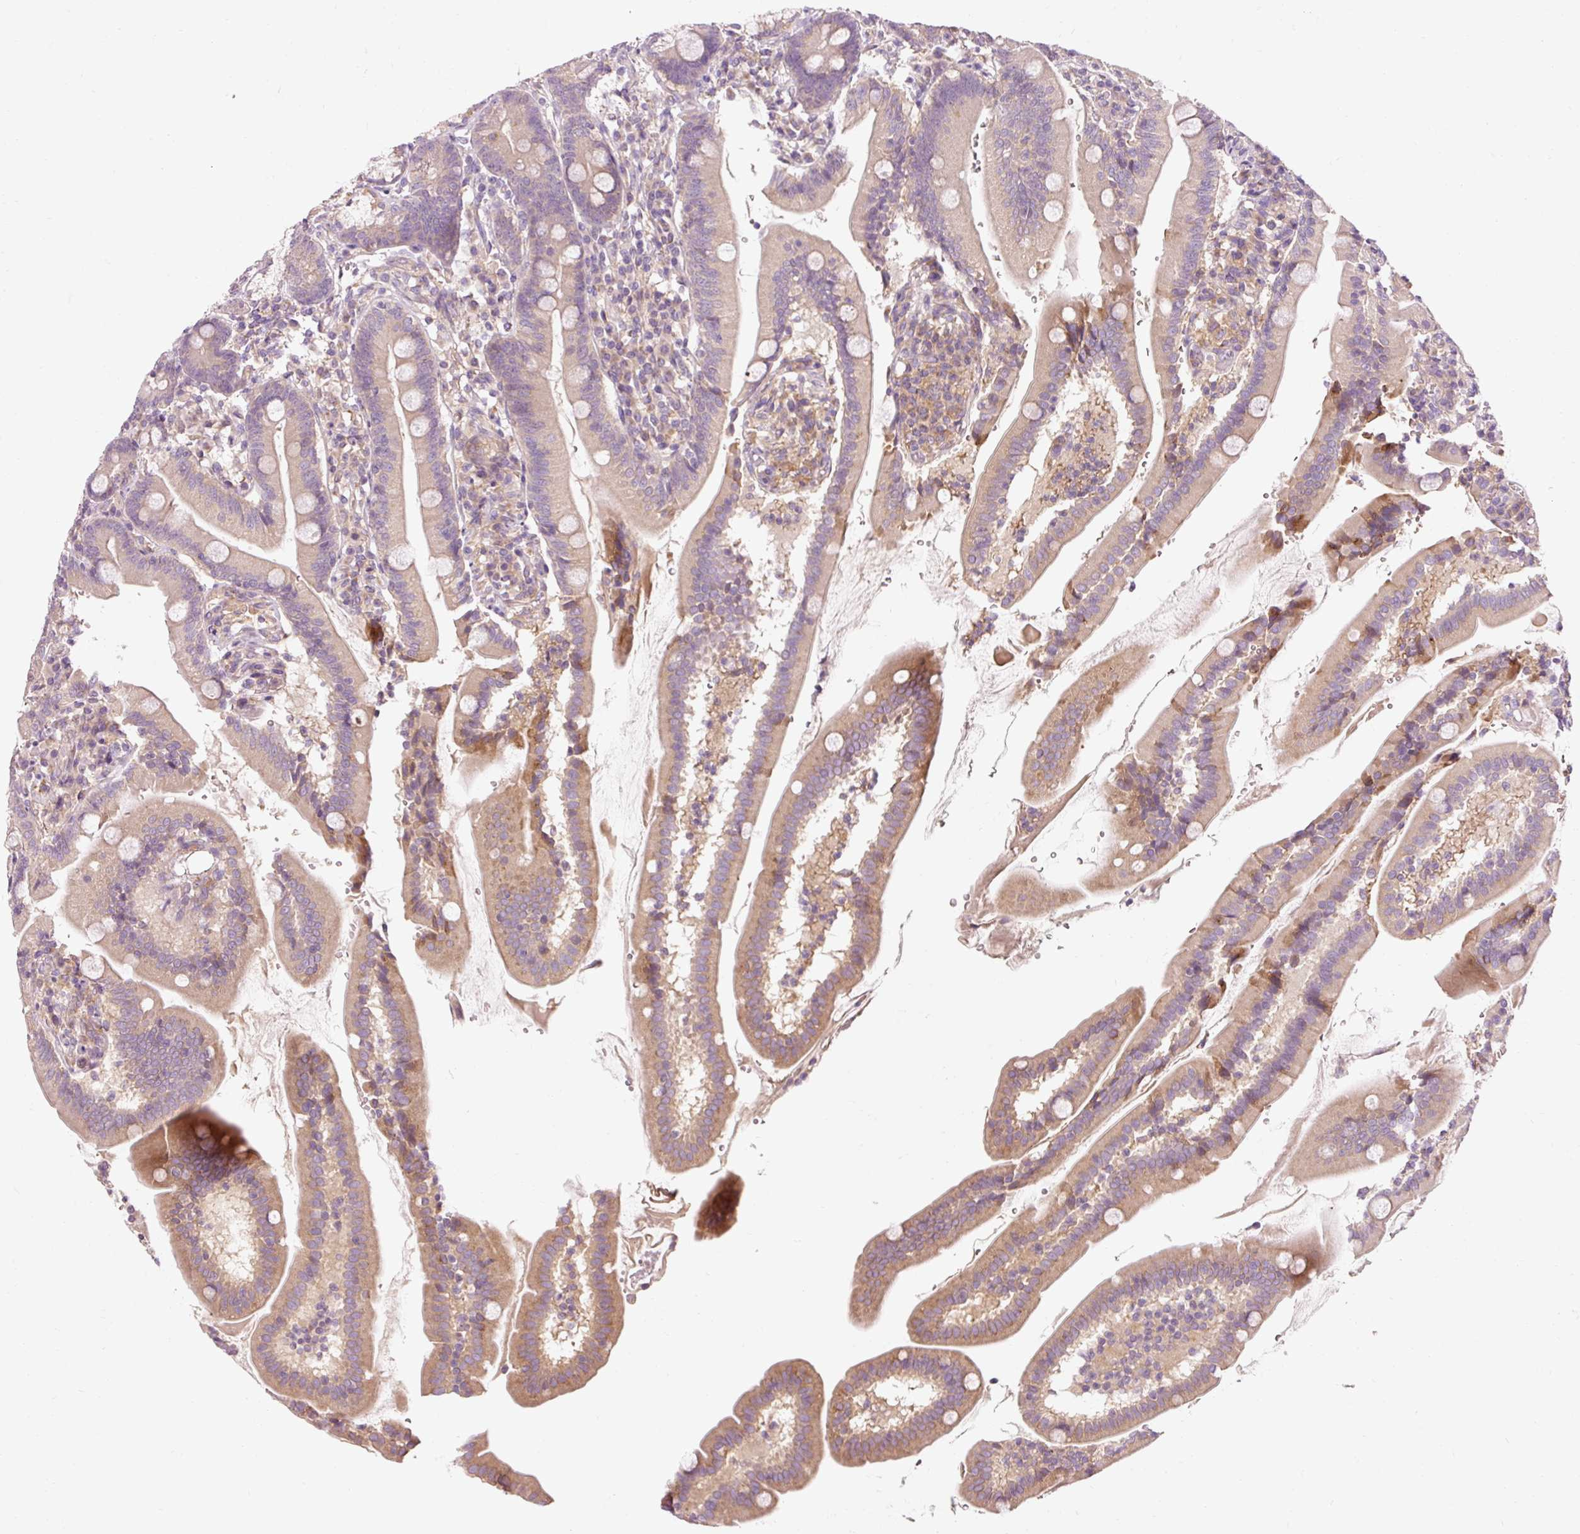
{"staining": {"intensity": "strong", "quantity": "<25%", "location": "cytoplasmic/membranous"}, "tissue": "duodenum", "cell_type": "Glandular cells", "image_type": "normal", "snomed": [{"axis": "morphology", "description": "Normal tissue, NOS"}, {"axis": "topography", "description": "Duodenum"}], "caption": "Protein analysis of benign duodenum shows strong cytoplasmic/membranous staining in approximately <25% of glandular cells. The staining was performed using DAB (3,3'-diaminobenzidine) to visualize the protein expression in brown, while the nuclei were stained in blue with hematoxylin (Magnification: 20x).", "gene": "NAPA", "patient": {"sex": "female", "age": 67}}